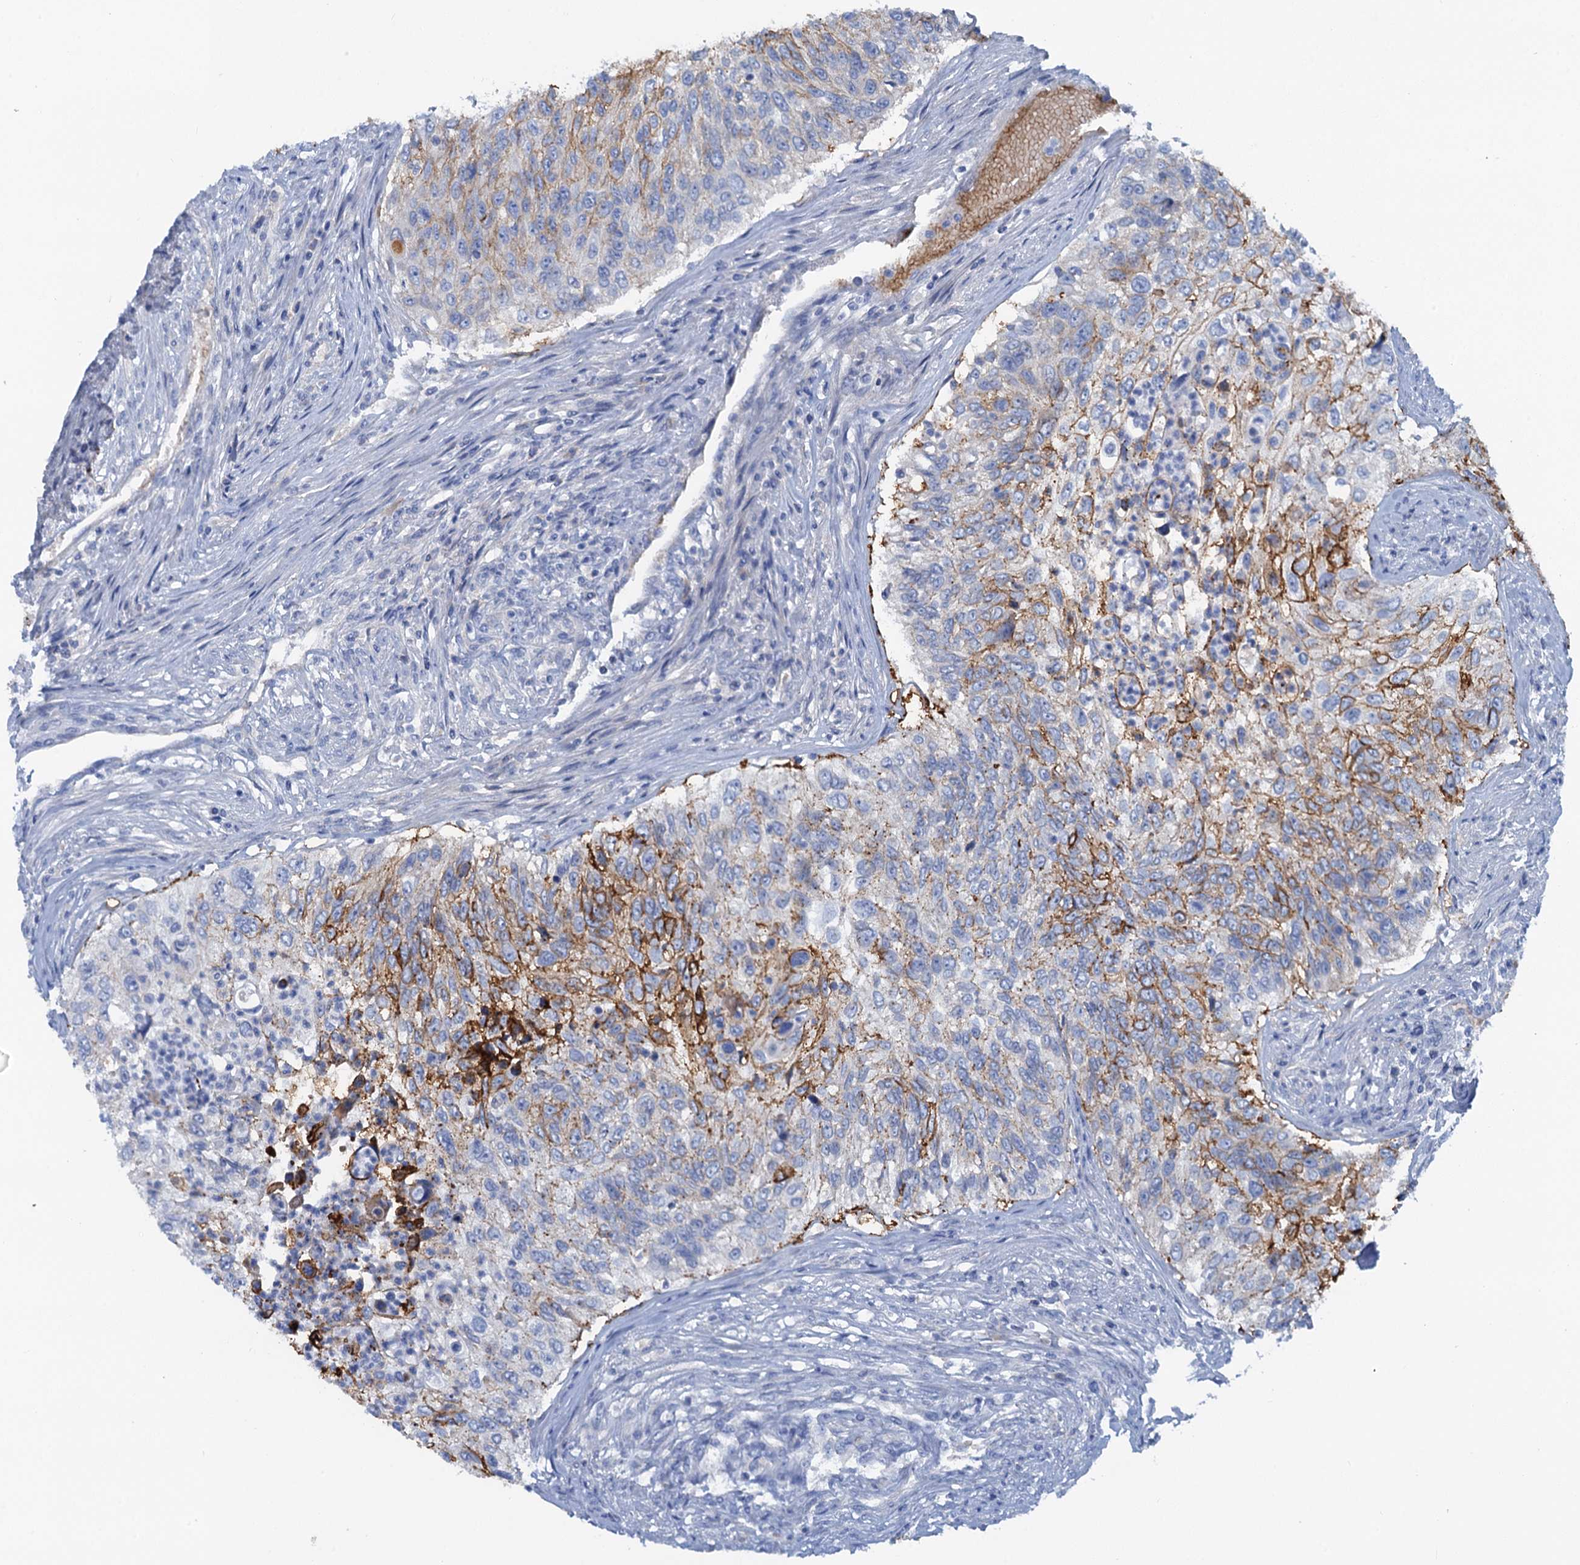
{"staining": {"intensity": "strong", "quantity": "25%-75%", "location": "cytoplasmic/membranous"}, "tissue": "urothelial cancer", "cell_type": "Tumor cells", "image_type": "cancer", "snomed": [{"axis": "morphology", "description": "Urothelial carcinoma, High grade"}, {"axis": "topography", "description": "Urinary bladder"}], "caption": "This image reveals IHC staining of human urothelial carcinoma (high-grade), with high strong cytoplasmic/membranous staining in approximately 25%-75% of tumor cells.", "gene": "MYADML2", "patient": {"sex": "female", "age": 60}}